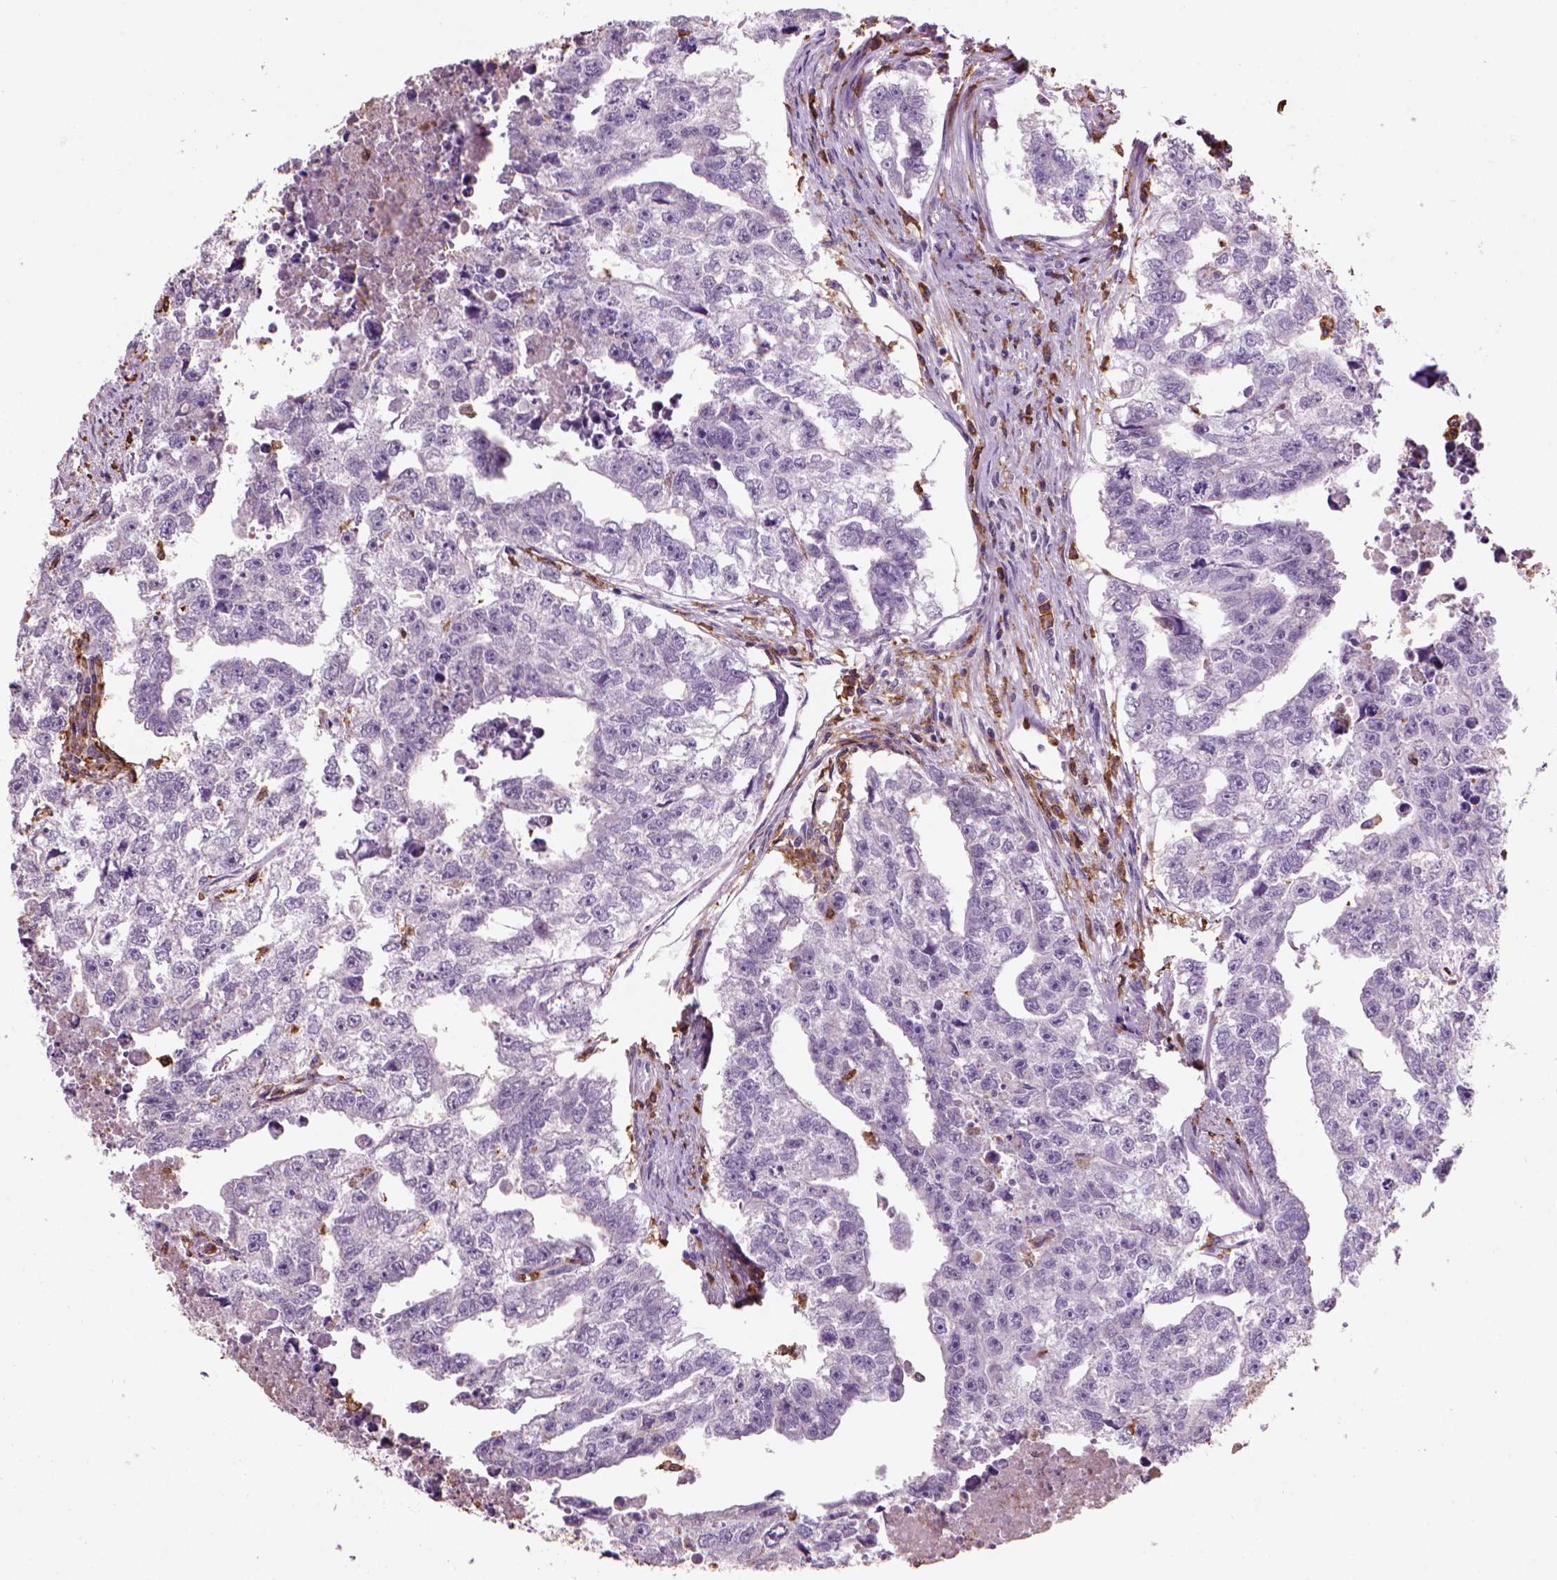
{"staining": {"intensity": "negative", "quantity": "none", "location": "none"}, "tissue": "testis cancer", "cell_type": "Tumor cells", "image_type": "cancer", "snomed": [{"axis": "morphology", "description": "Carcinoma, Embryonal, NOS"}, {"axis": "morphology", "description": "Teratoma, malignant, NOS"}, {"axis": "topography", "description": "Testis"}], "caption": "There is no significant staining in tumor cells of embryonal carcinoma (testis).", "gene": "CD14", "patient": {"sex": "male", "age": 44}}